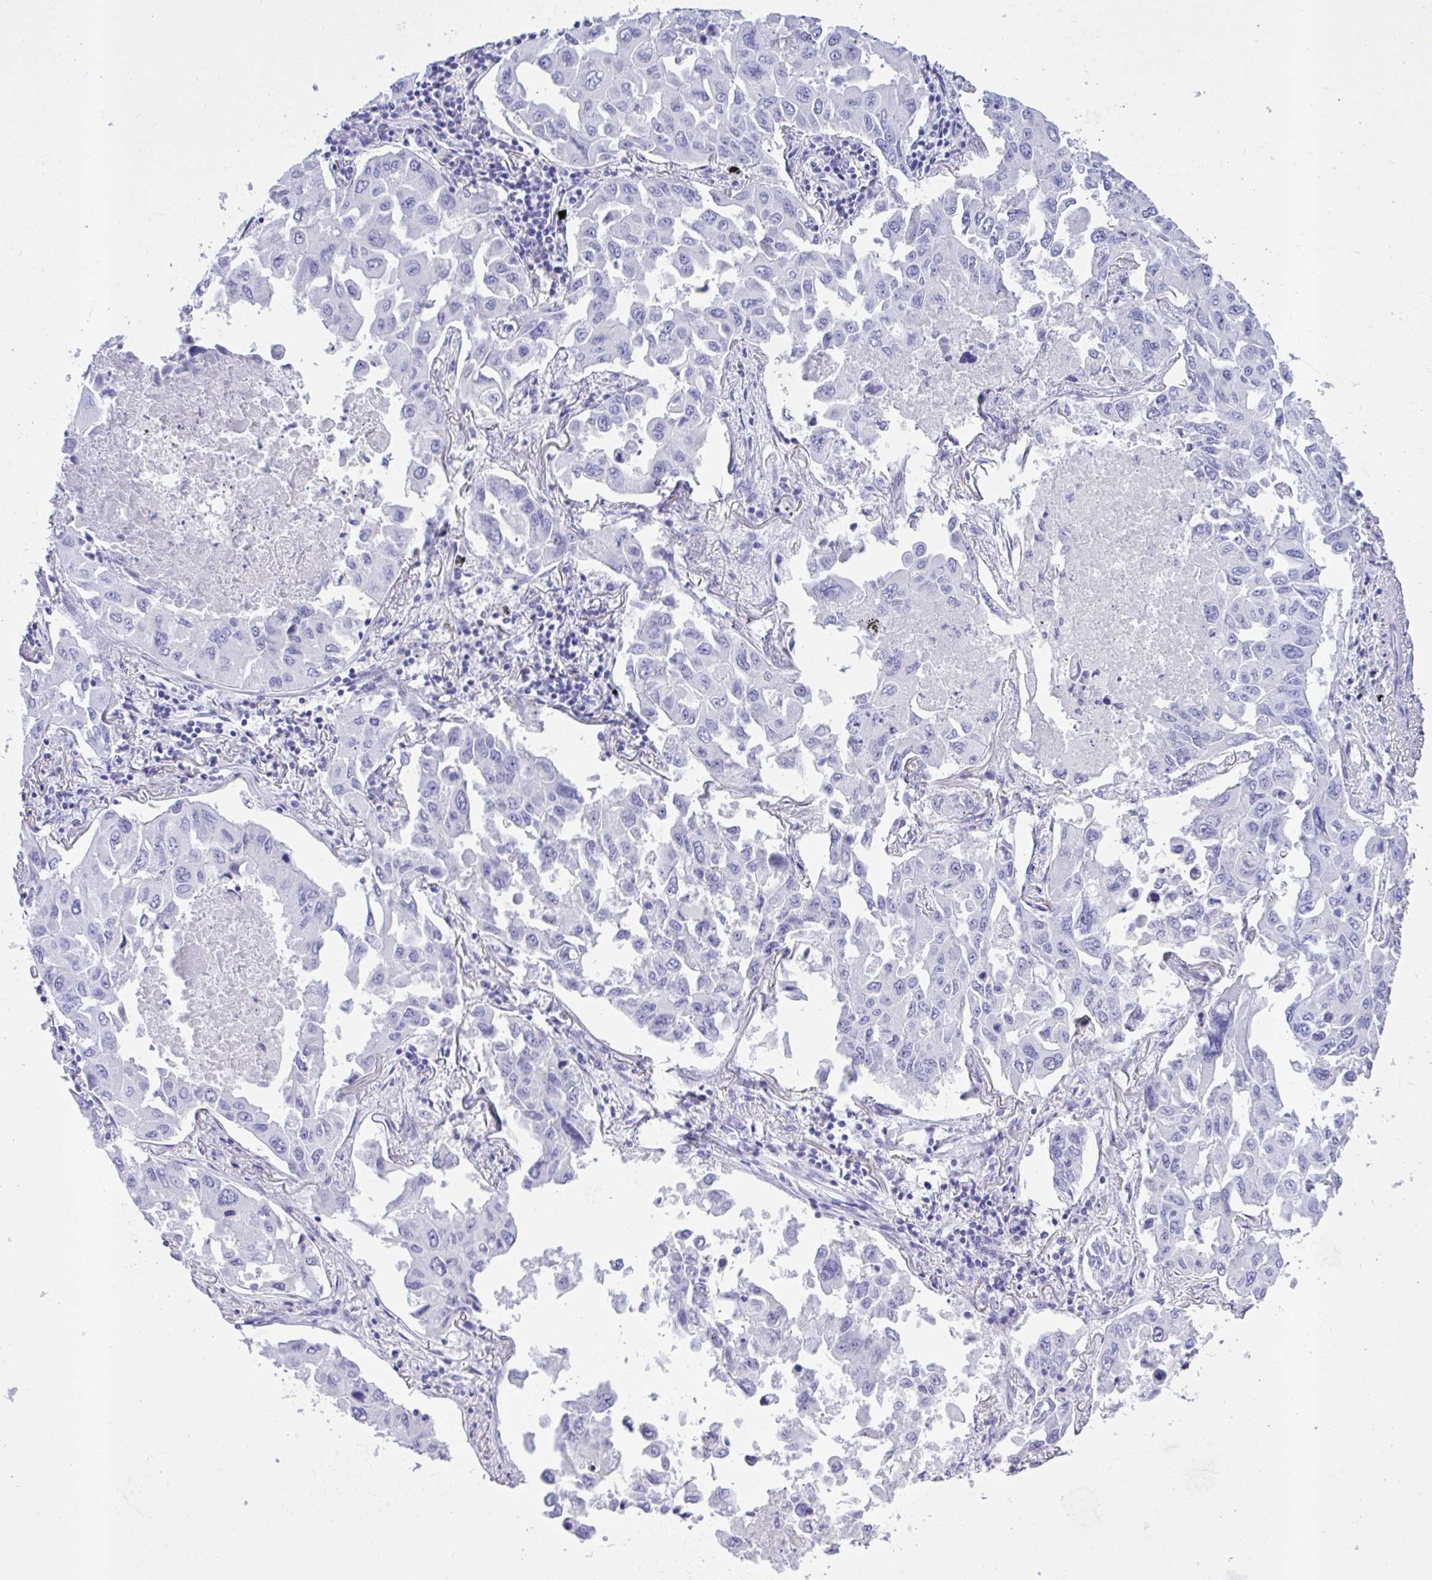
{"staining": {"intensity": "negative", "quantity": "none", "location": "none"}, "tissue": "lung cancer", "cell_type": "Tumor cells", "image_type": "cancer", "snomed": [{"axis": "morphology", "description": "Adenocarcinoma, NOS"}, {"axis": "topography", "description": "Lung"}], "caption": "Lung cancer was stained to show a protein in brown. There is no significant staining in tumor cells.", "gene": "AKR1D1", "patient": {"sex": "male", "age": 64}}